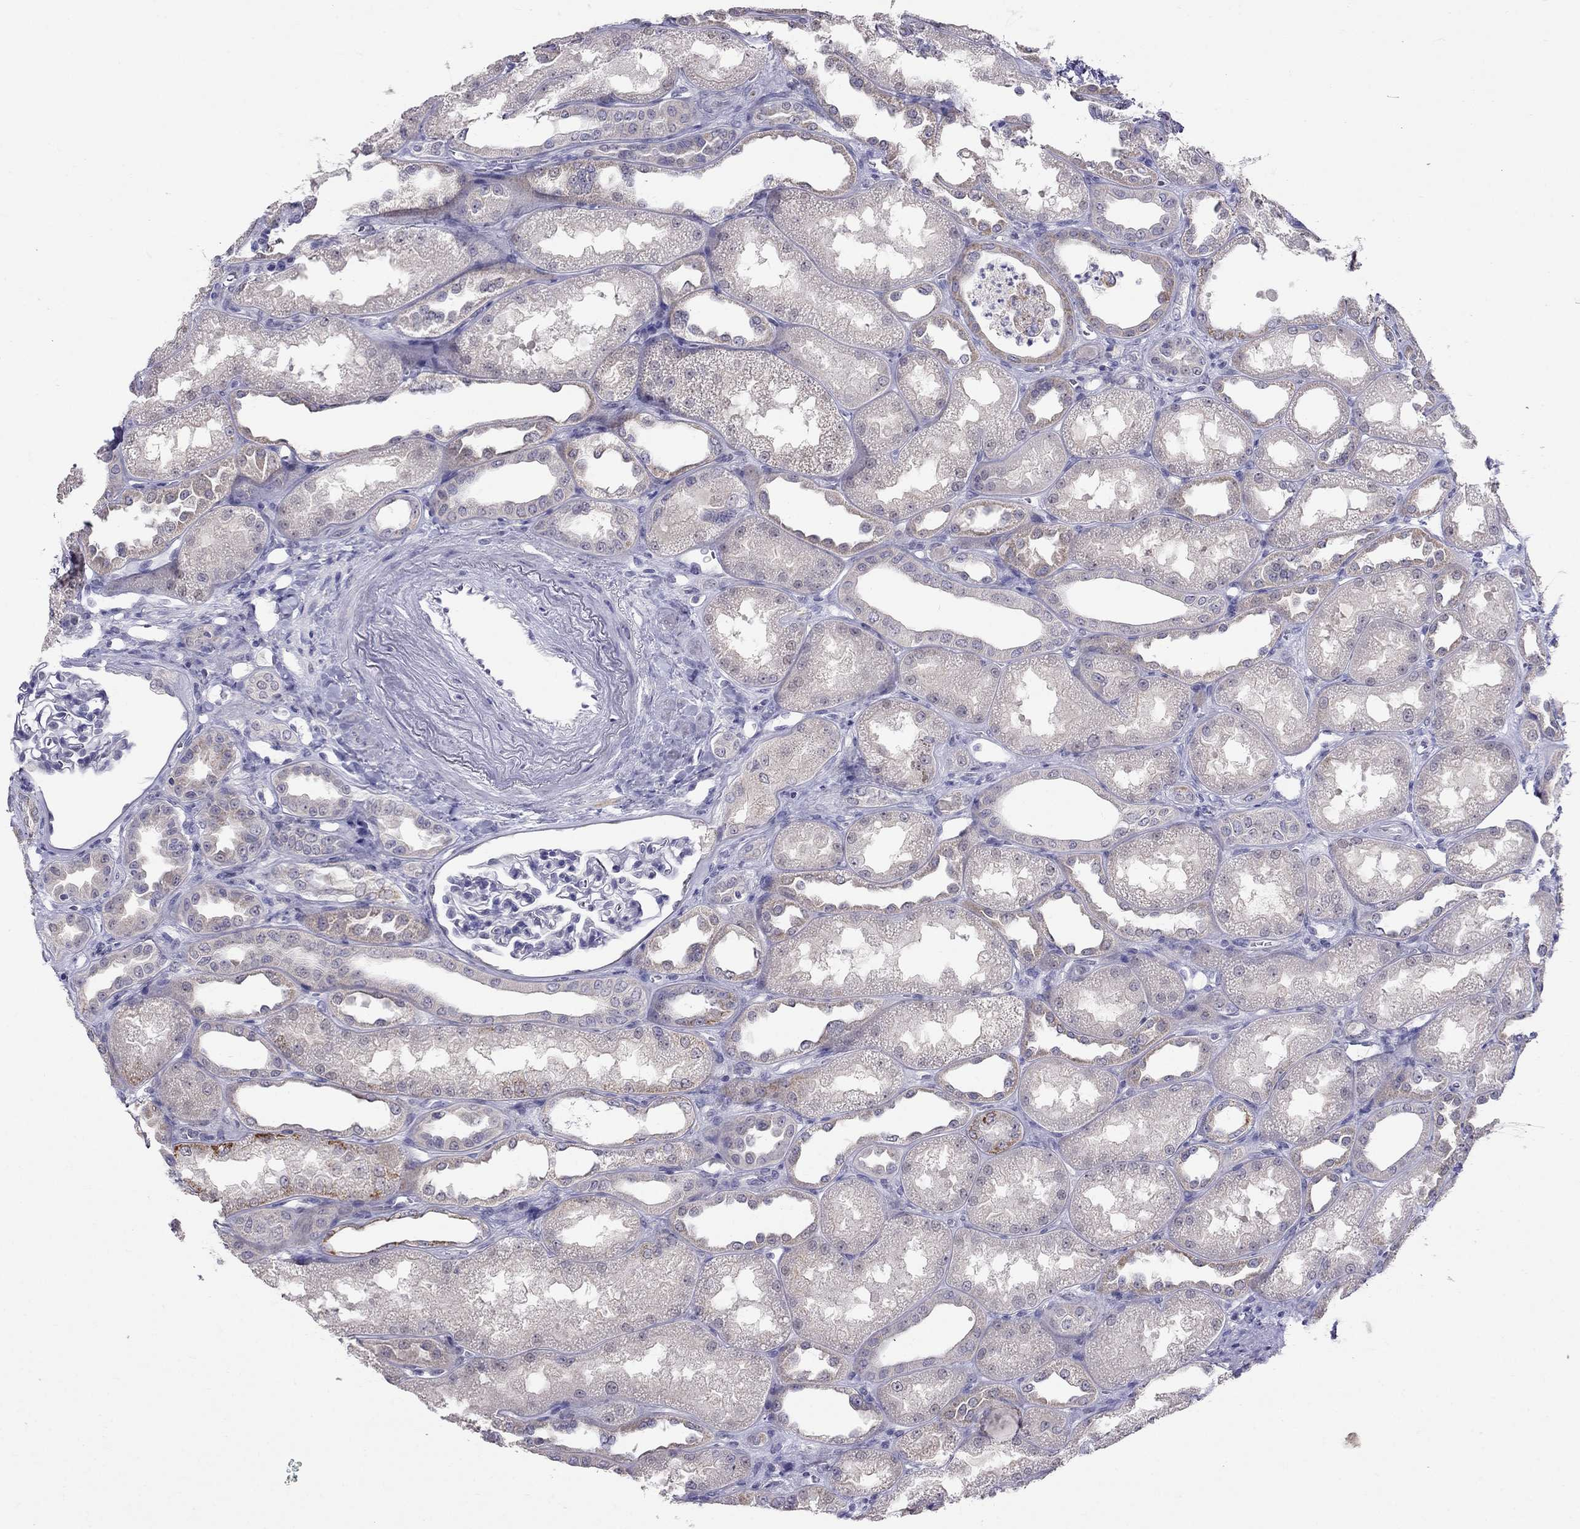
{"staining": {"intensity": "negative", "quantity": "none", "location": "none"}, "tissue": "kidney", "cell_type": "Cells in glomeruli", "image_type": "normal", "snomed": [{"axis": "morphology", "description": "Normal tissue, NOS"}, {"axis": "topography", "description": "Kidney"}], "caption": "Immunohistochemistry photomicrograph of normal kidney: human kidney stained with DAB shows no significant protein staining in cells in glomeruli.", "gene": "MYO3B", "patient": {"sex": "male", "age": 61}}